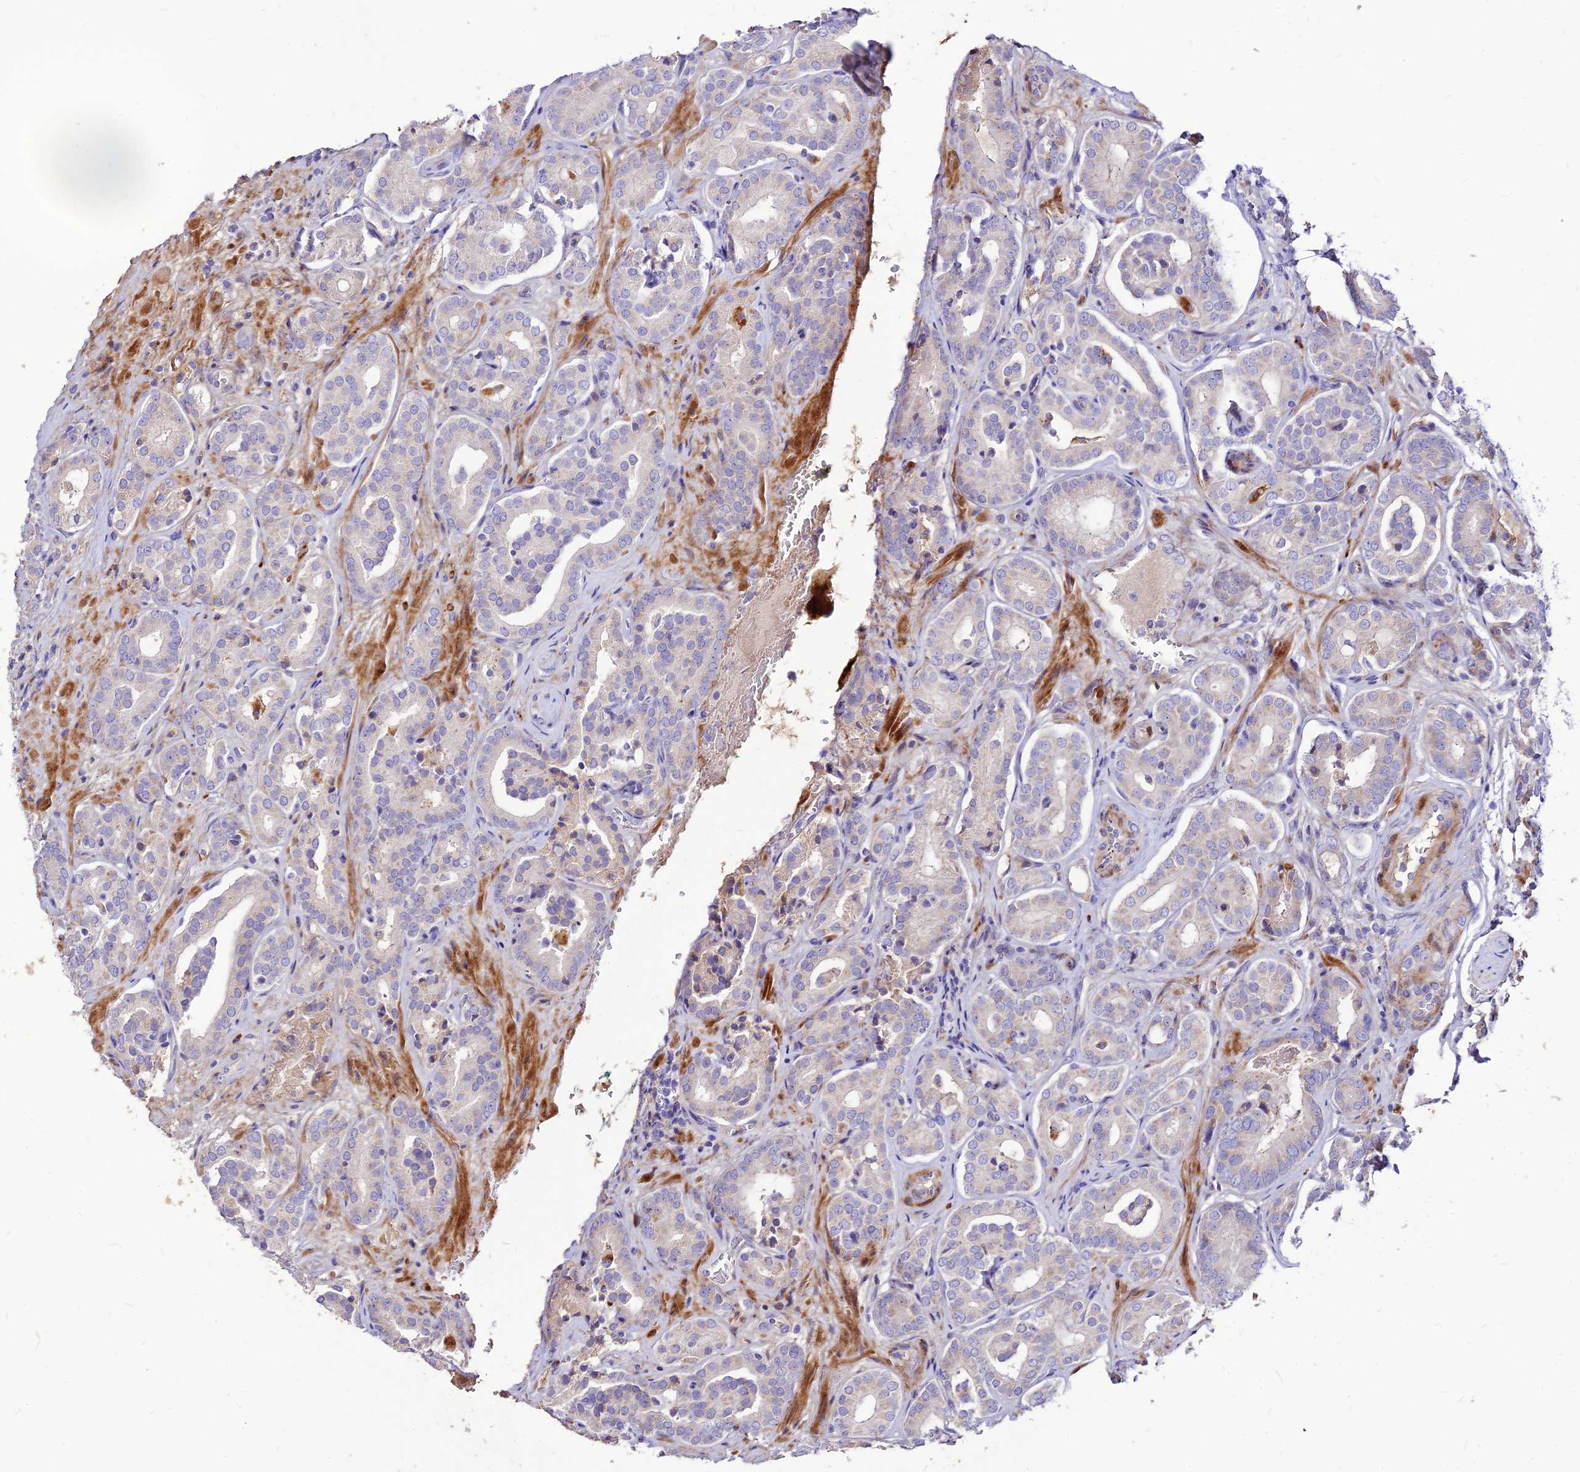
{"staining": {"intensity": "negative", "quantity": "none", "location": "none"}, "tissue": "prostate cancer", "cell_type": "Tumor cells", "image_type": "cancer", "snomed": [{"axis": "morphology", "description": "Adenocarcinoma, High grade"}, {"axis": "topography", "description": "Prostate"}], "caption": "High magnification brightfield microscopy of prostate cancer (adenocarcinoma (high-grade)) stained with DAB (brown) and counterstained with hematoxylin (blue): tumor cells show no significant staining.", "gene": "RIMOC1", "patient": {"sex": "male", "age": 66}}